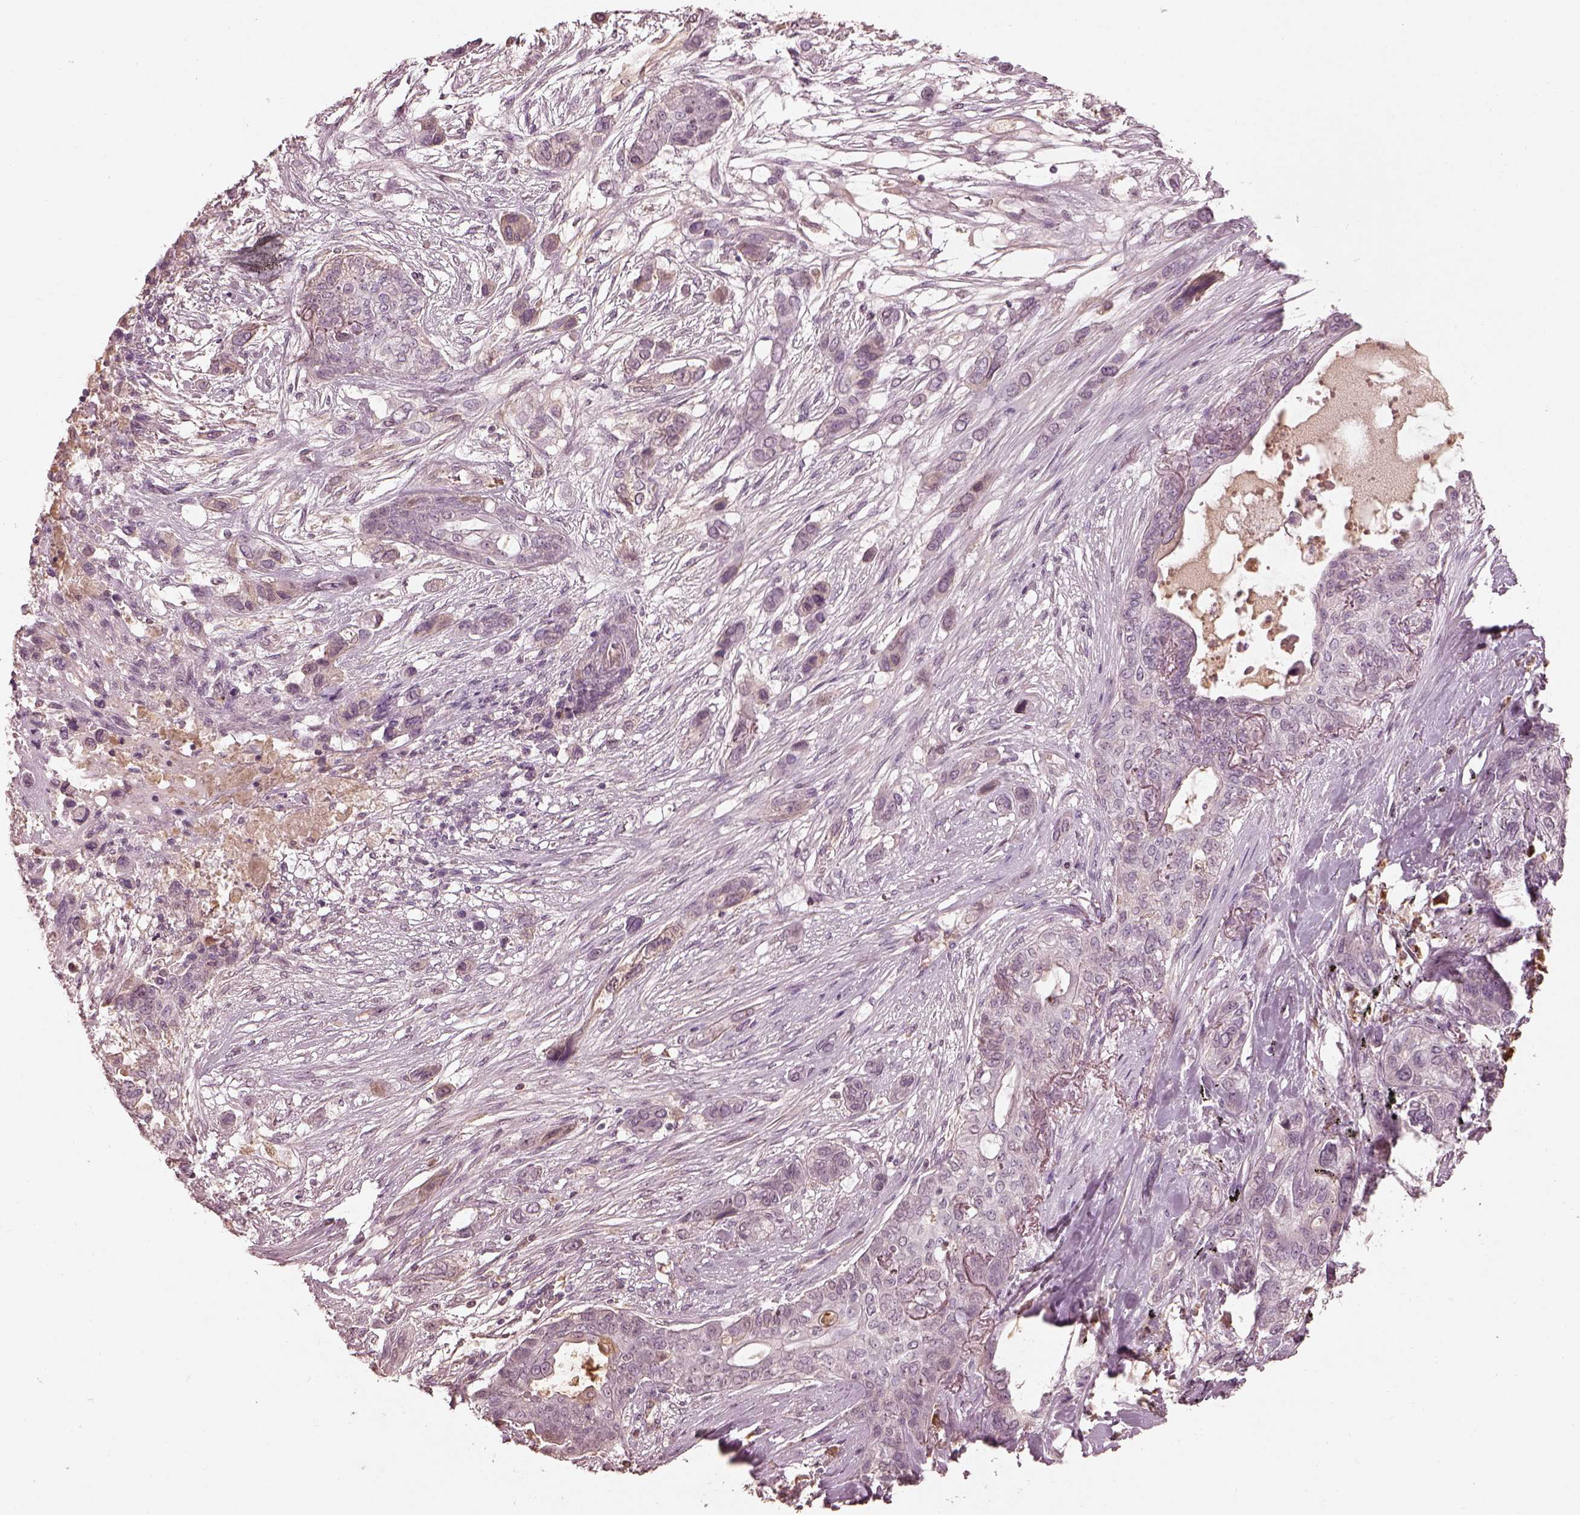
{"staining": {"intensity": "negative", "quantity": "none", "location": "none"}, "tissue": "lung cancer", "cell_type": "Tumor cells", "image_type": "cancer", "snomed": [{"axis": "morphology", "description": "Squamous cell carcinoma, NOS"}, {"axis": "topography", "description": "Lung"}], "caption": "Immunohistochemistry photomicrograph of squamous cell carcinoma (lung) stained for a protein (brown), which demonstrates no expression in tumor cells. The staining was performed using DAB to visualize the protein expression in brown, while the nuclei were stained in blue with hematoxylin (Magnification: 20x).", "gene": "CALR3", "patient": {"sex": "female", "age": 70}}